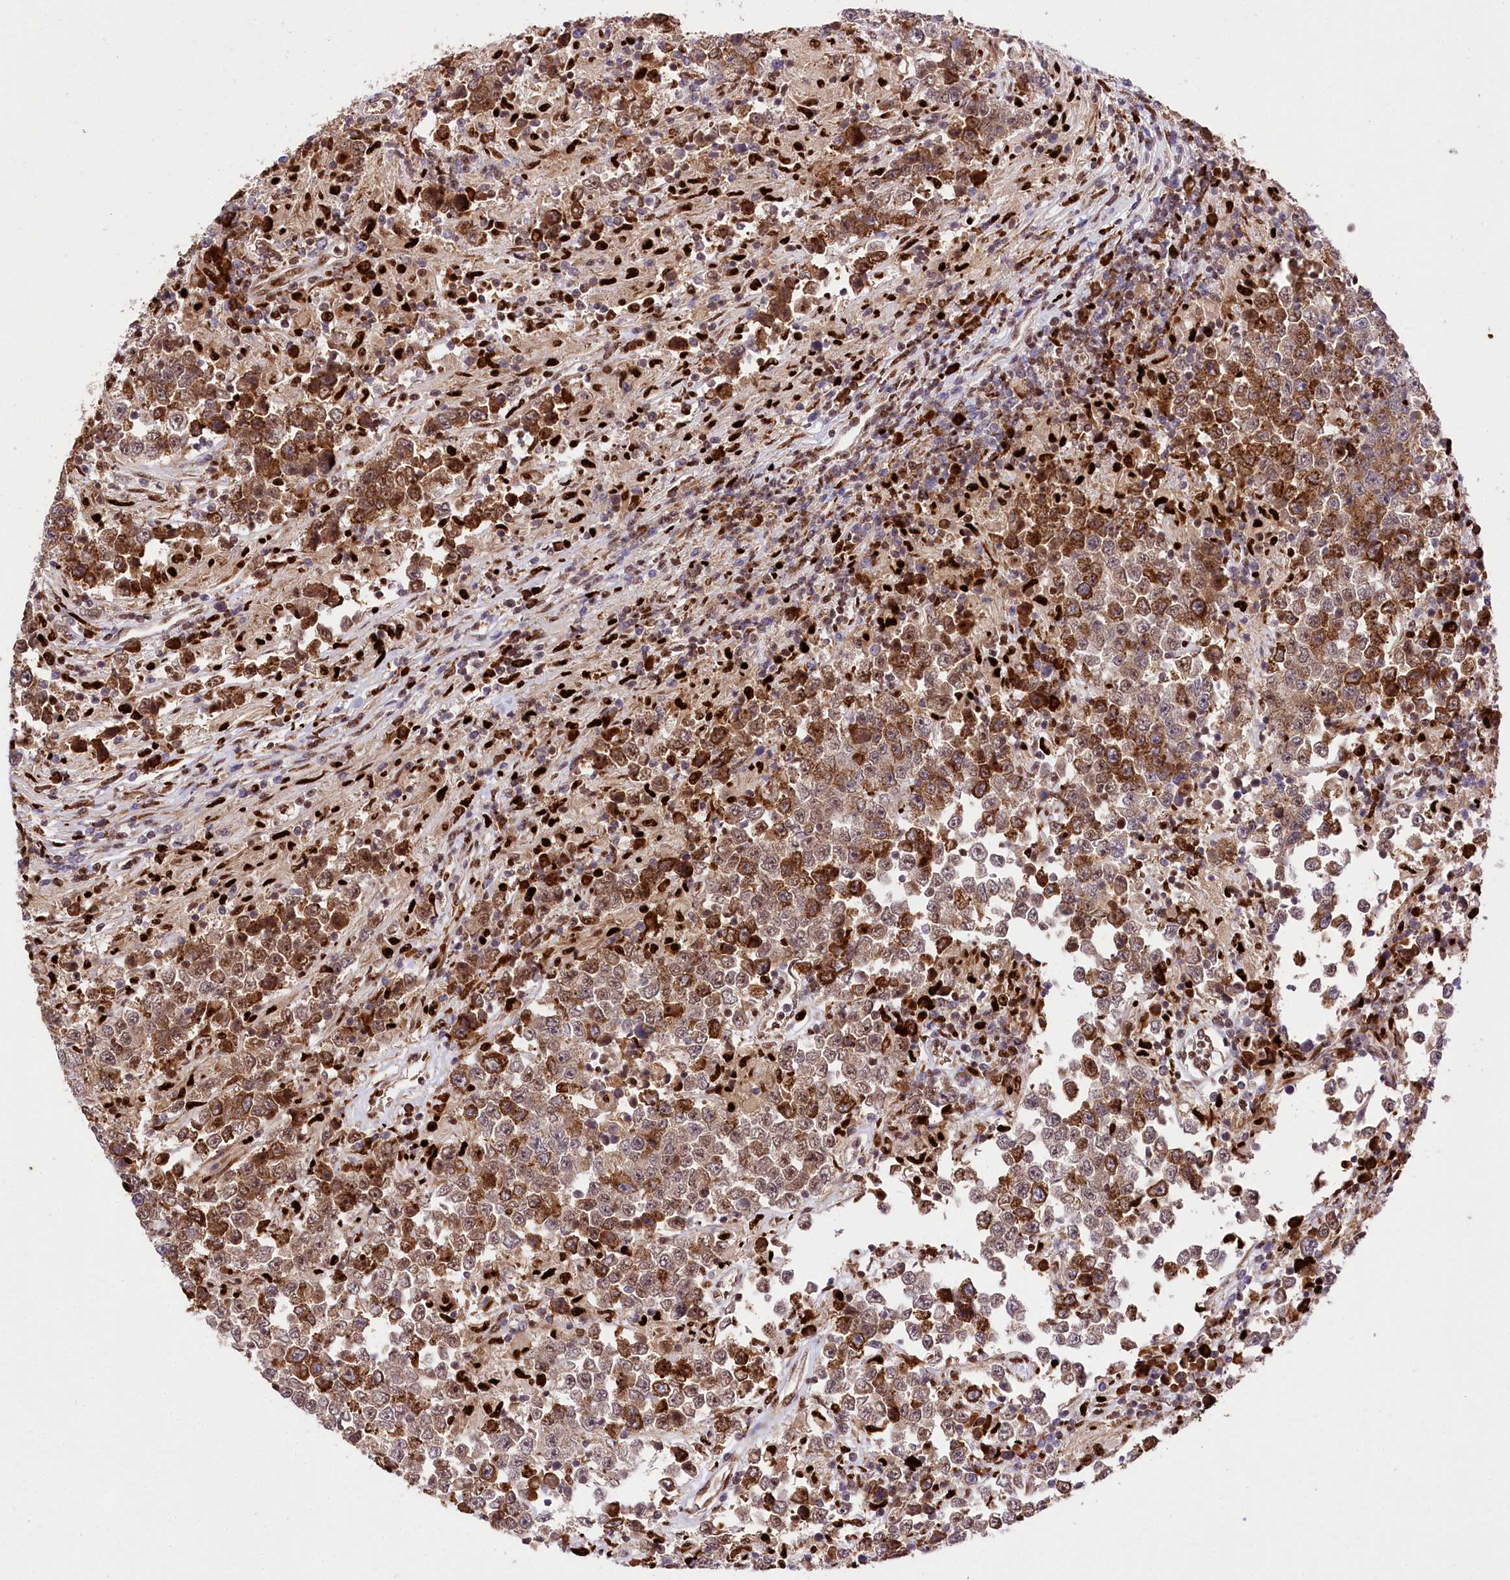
{"staining": {"intensity": "moderate", "quantity": ">75%", "location": "cytoplasmic/membranous"}, "tissue": "testis cancer", "cell_type": "Tumor cells", "image_type": "cancer", "snomed": [{"axis": "morphology", "description": "Normal tissue, NOS"}, {"axis": "morphology", "description": "Urothelial carcinoma, High grade"}, {"axis": "morphology", "description": "Seminoma, NOS"}, {"axis": "morphology", "description": "Carcinoma, Embryonal, NOS"}, {"axis": "topography", "description": "Urinary bladder"}, {"axis": "topography", "description": "Testis"}], "caption": "DAB (3,3'-diaminobenzidine) immunohistochemical staining of human testis cancer shows moderate cytoplasmic/membranous protein expression in approximately >75% of tumor cells.", "gene": "FIGN", "patient": {"sex": "male", "age": 41}}